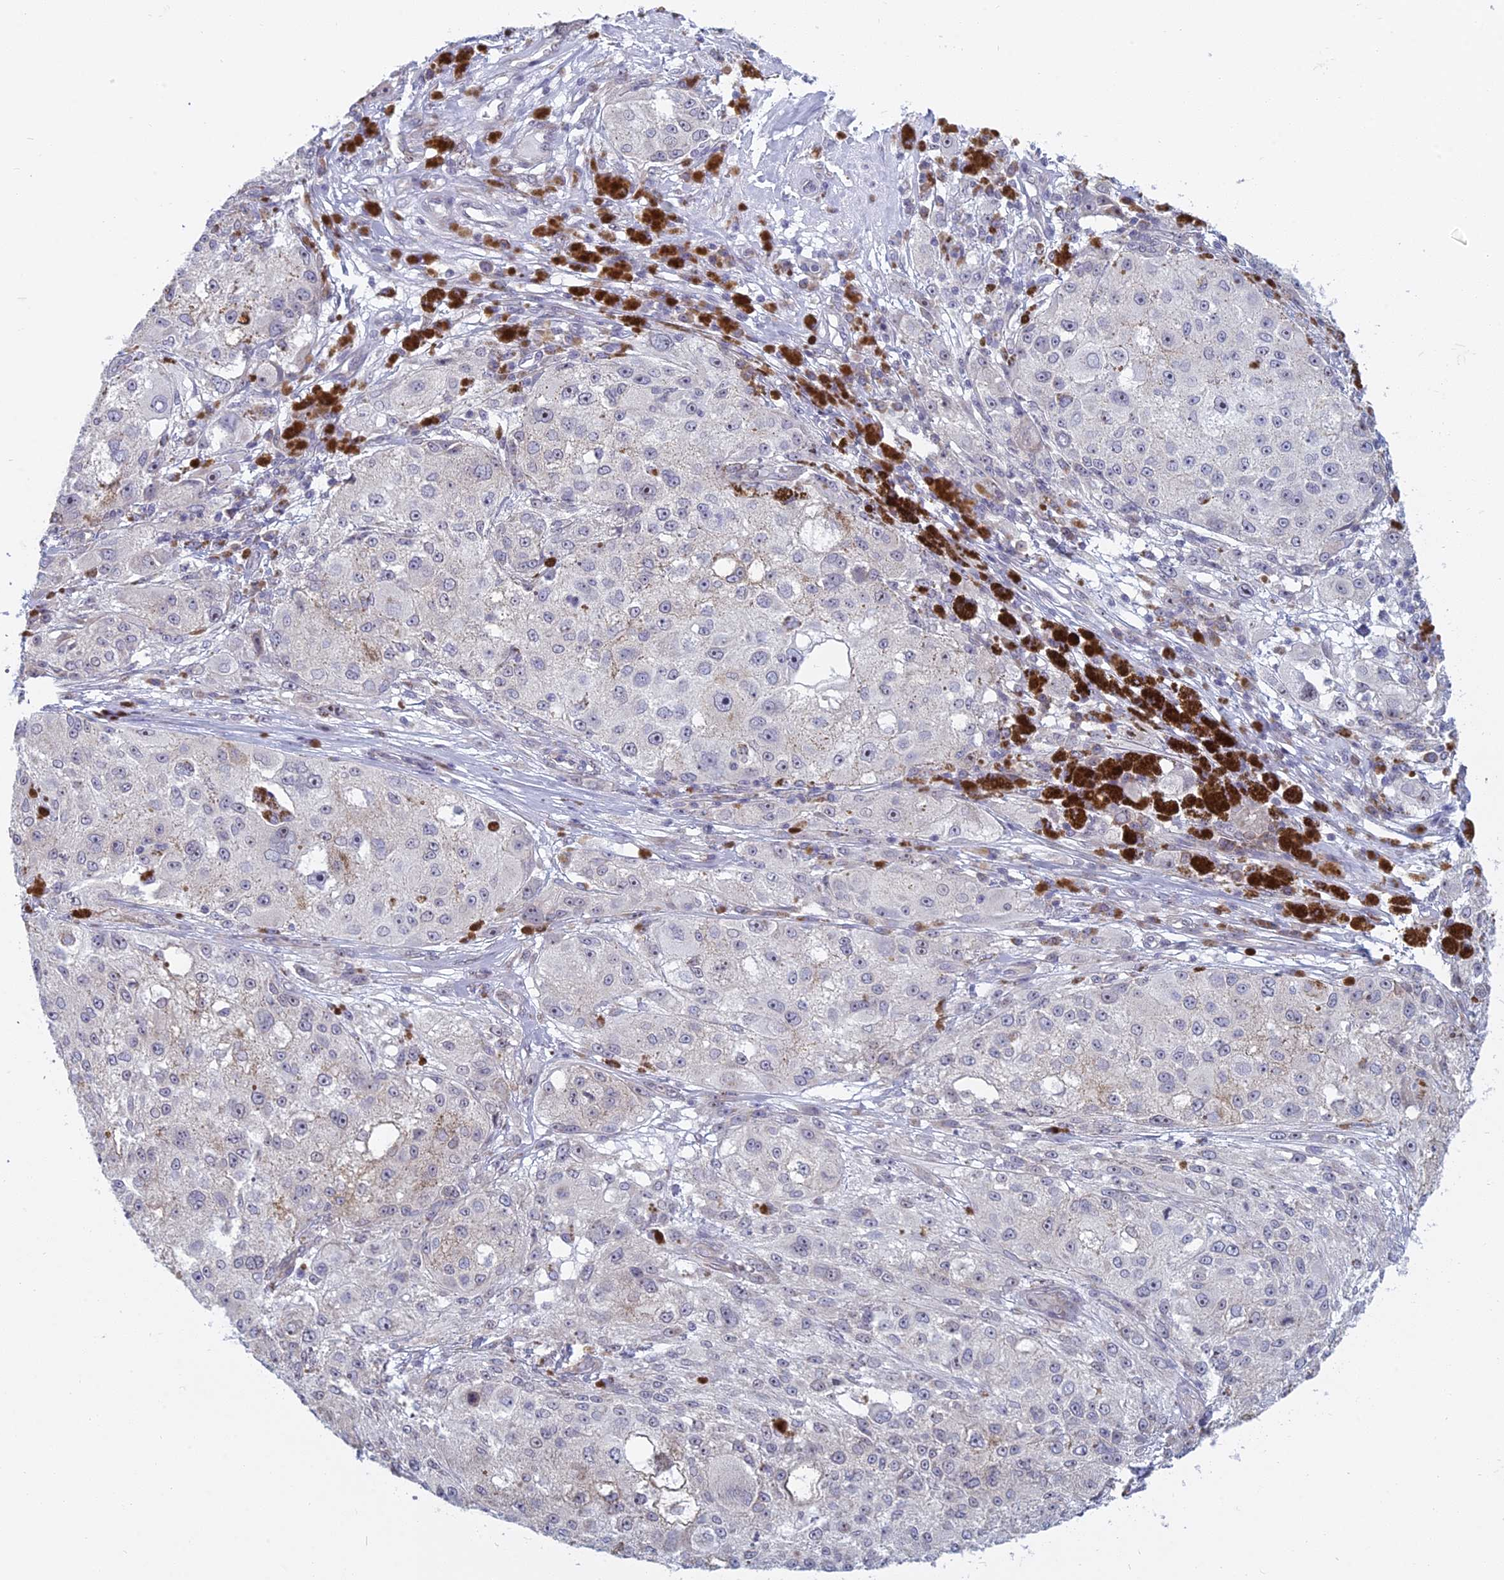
{"staining": {"intensity": "negative", "quantity": "none", "location": "none"}, "tissue": "melanoma", "cell_type": "Tumor cells", "image_type": "cancer", "snomed": [{"axis": "morphology", "description": "Necrosis, NOS"}, {"axis": "morphology", "description": "Malignant melanoma, NOS"}, {"axis": "topography", "description": "Skin"}], "caption": "Photomicrograph shows no significant protein positivity in tumor cells of melanoma.", "gene": "RPS19BP1", "patient": {"sex": "female", "age": 87}}